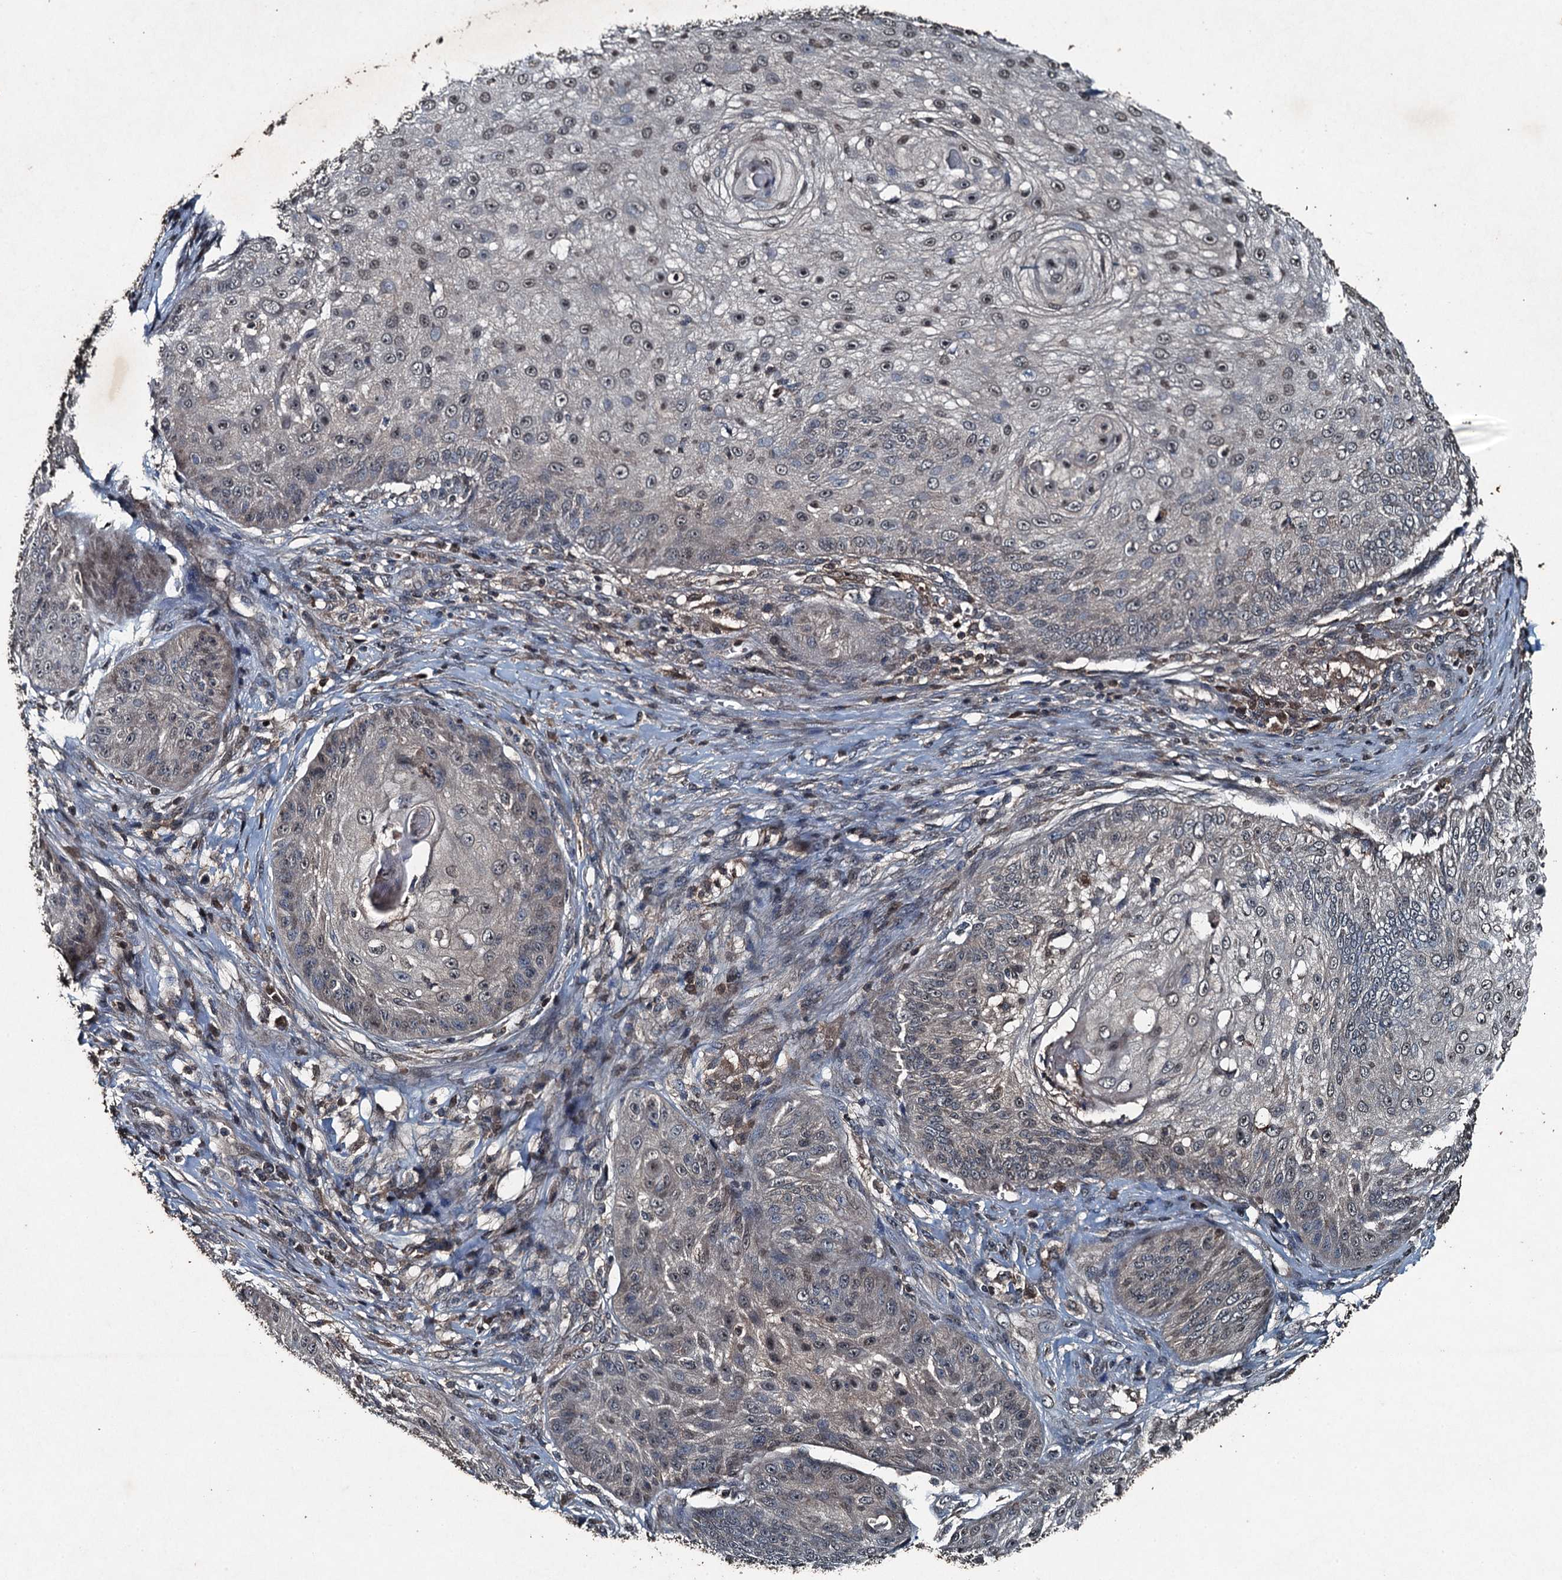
{"staining": {"intensity": "weak", "quantity": "<25%", "location": "nuclear"}, "tissue": "skin cancer", "cell_type": "Tumor cells", "image_type": "cancer", "snomed": [{"axis": "morphology", "description": "Squamous cell carcinoma, NOS"}, {"axis": "topography", "description": "Skin"}], "caption": "An image of skin cancer (squamous cell carcinoma) stained for a protein shows no brown staining in tumor cells.", "gene": "TCTN1", "patient": {"sex": "male", "age": 70}}